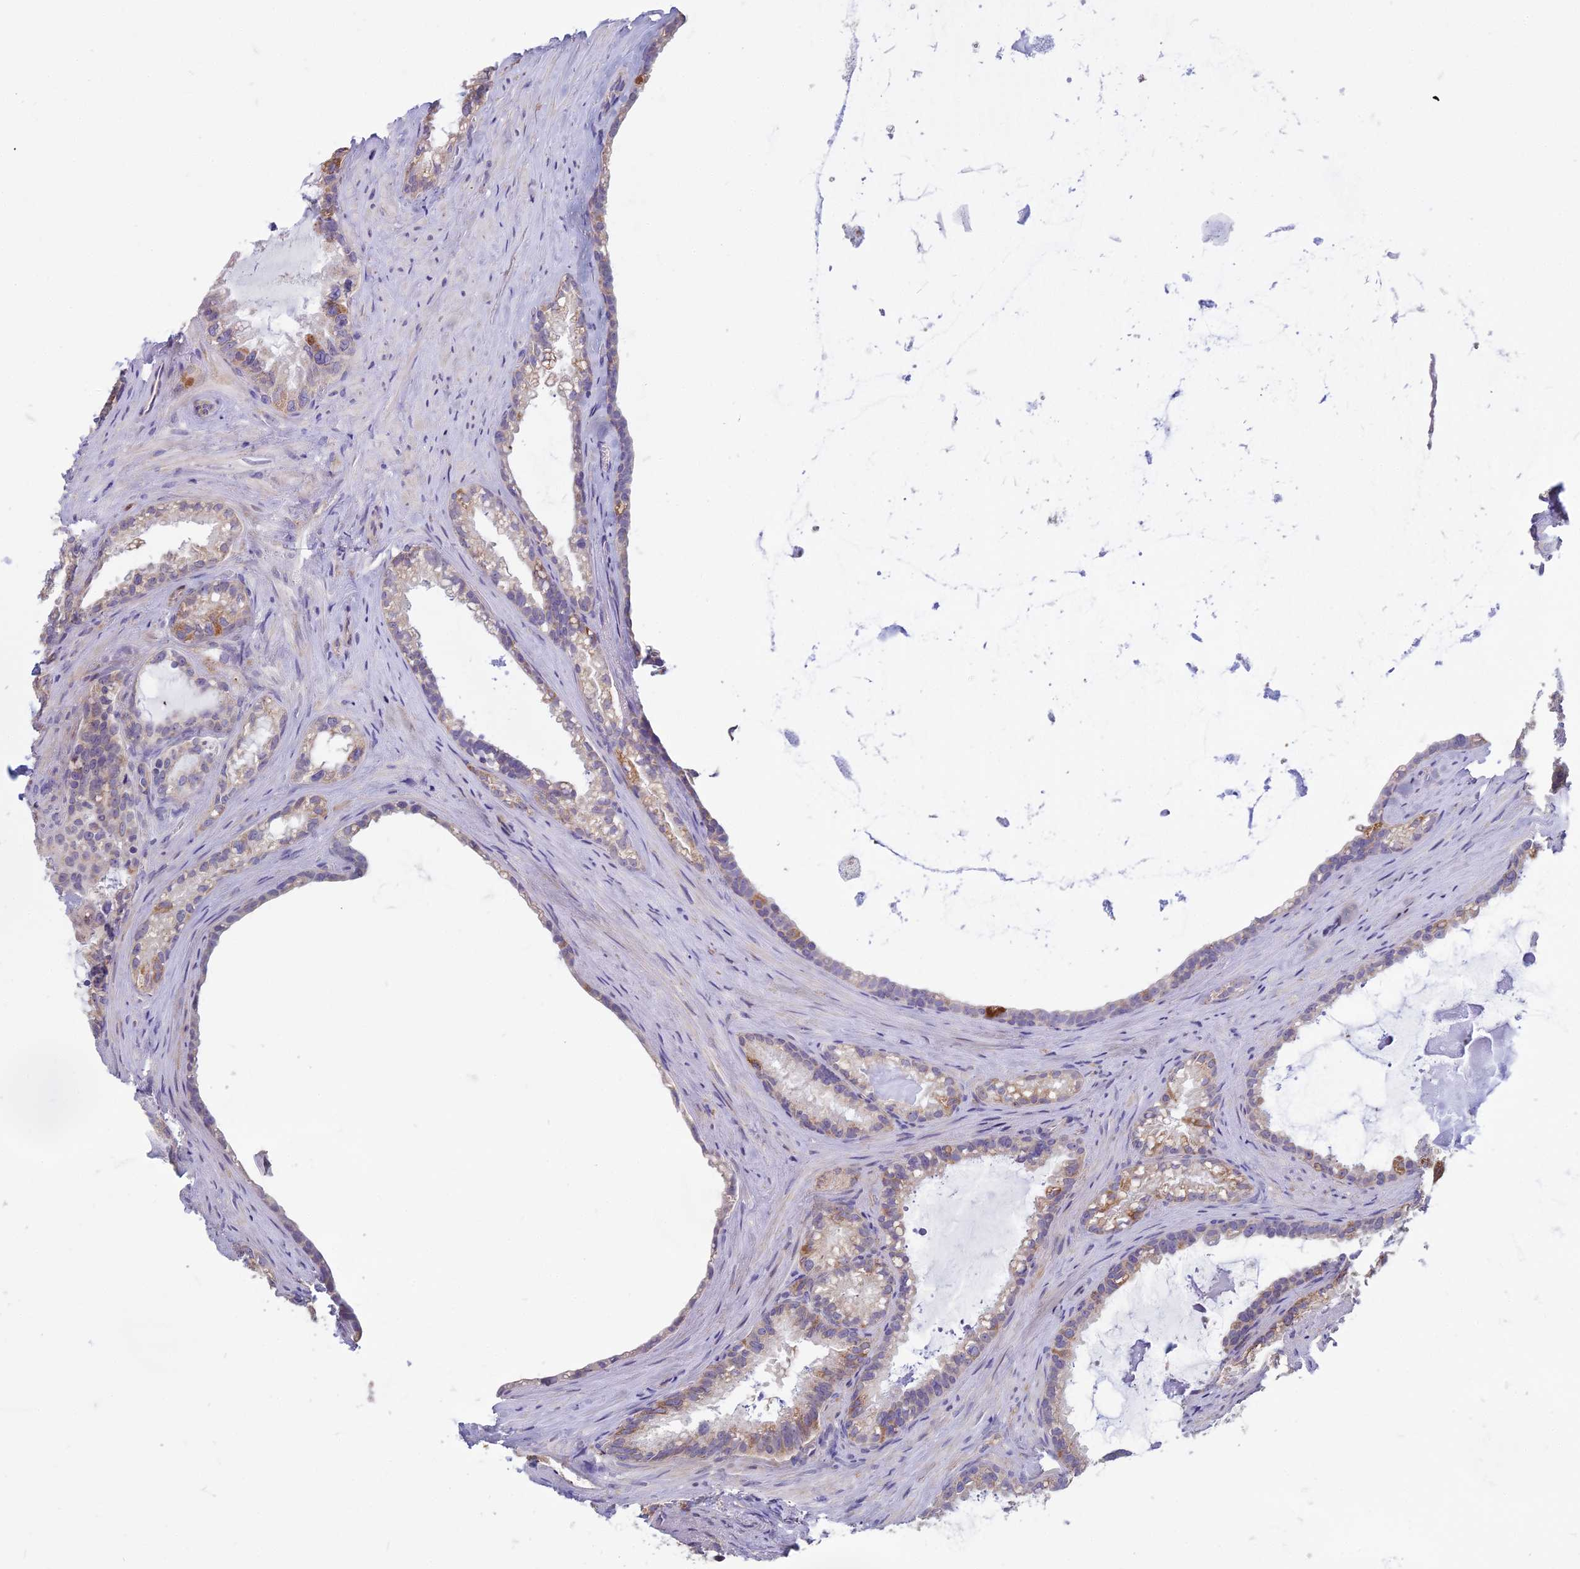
{"staining": {"intensity": "moderate", "quantity": "25%-75%", "location": "cytoplasmic/membranous"}, "tissue": "seminal vesicle", "cell_type": "Glandular cells", "image_type": "normal", "snomed": [{"axis": "morphology", "description": "Normal tissue, NOS"}, {"axis": "topography", "description": "Prostate"}, {"axis": "topography", "description": "Seminal veicle"}], "caption": "Unremarkable seminal vesicle demonstrates moderate cytoplasmic/membranous positivity in about 25%-75% of glandular cells, visualized by immunohistochemistry.", "gene": "DUS2", "patient": {"sex": "male", "age": 79}}